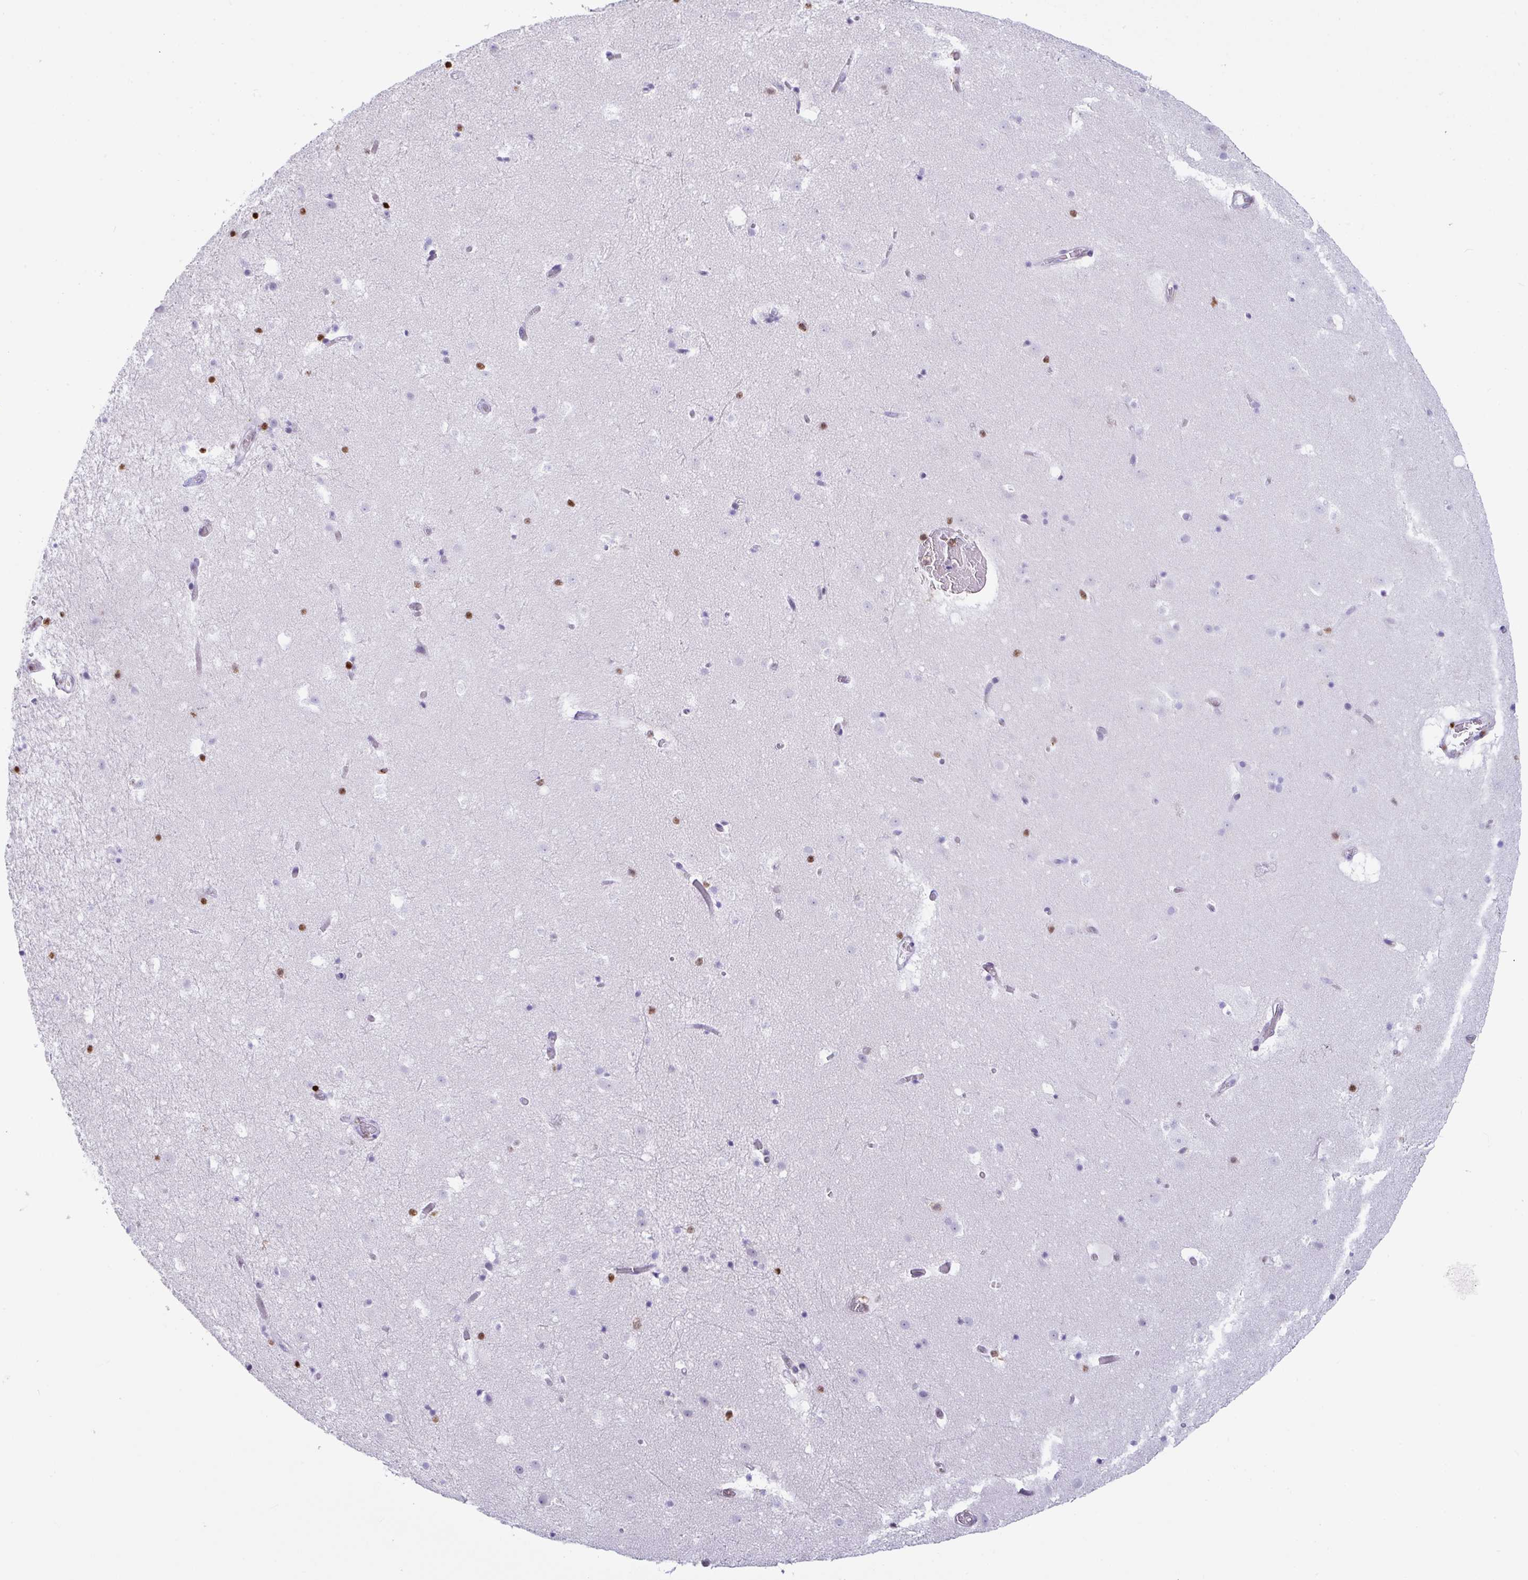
{"staining": {"intensity": "moderate", "quantity": "<25%", "location": "nuclear"}, "tissue": "caudate", "cell_type": "Glial cells", "image_type": "normal", "snomed": [{"axis": "morphology", "description": "Normal tissue, NOS"}, {"axis": "topography", "description": "Lateral ventricle wall"}], "caption": "Moderate nuclear expression for a protein is present in approximately <25% of glial cells of unremarkable caudate using immunohistochemistry.", "gene": "BTBD10", "patient": {"sex": "male", "age": 37}}